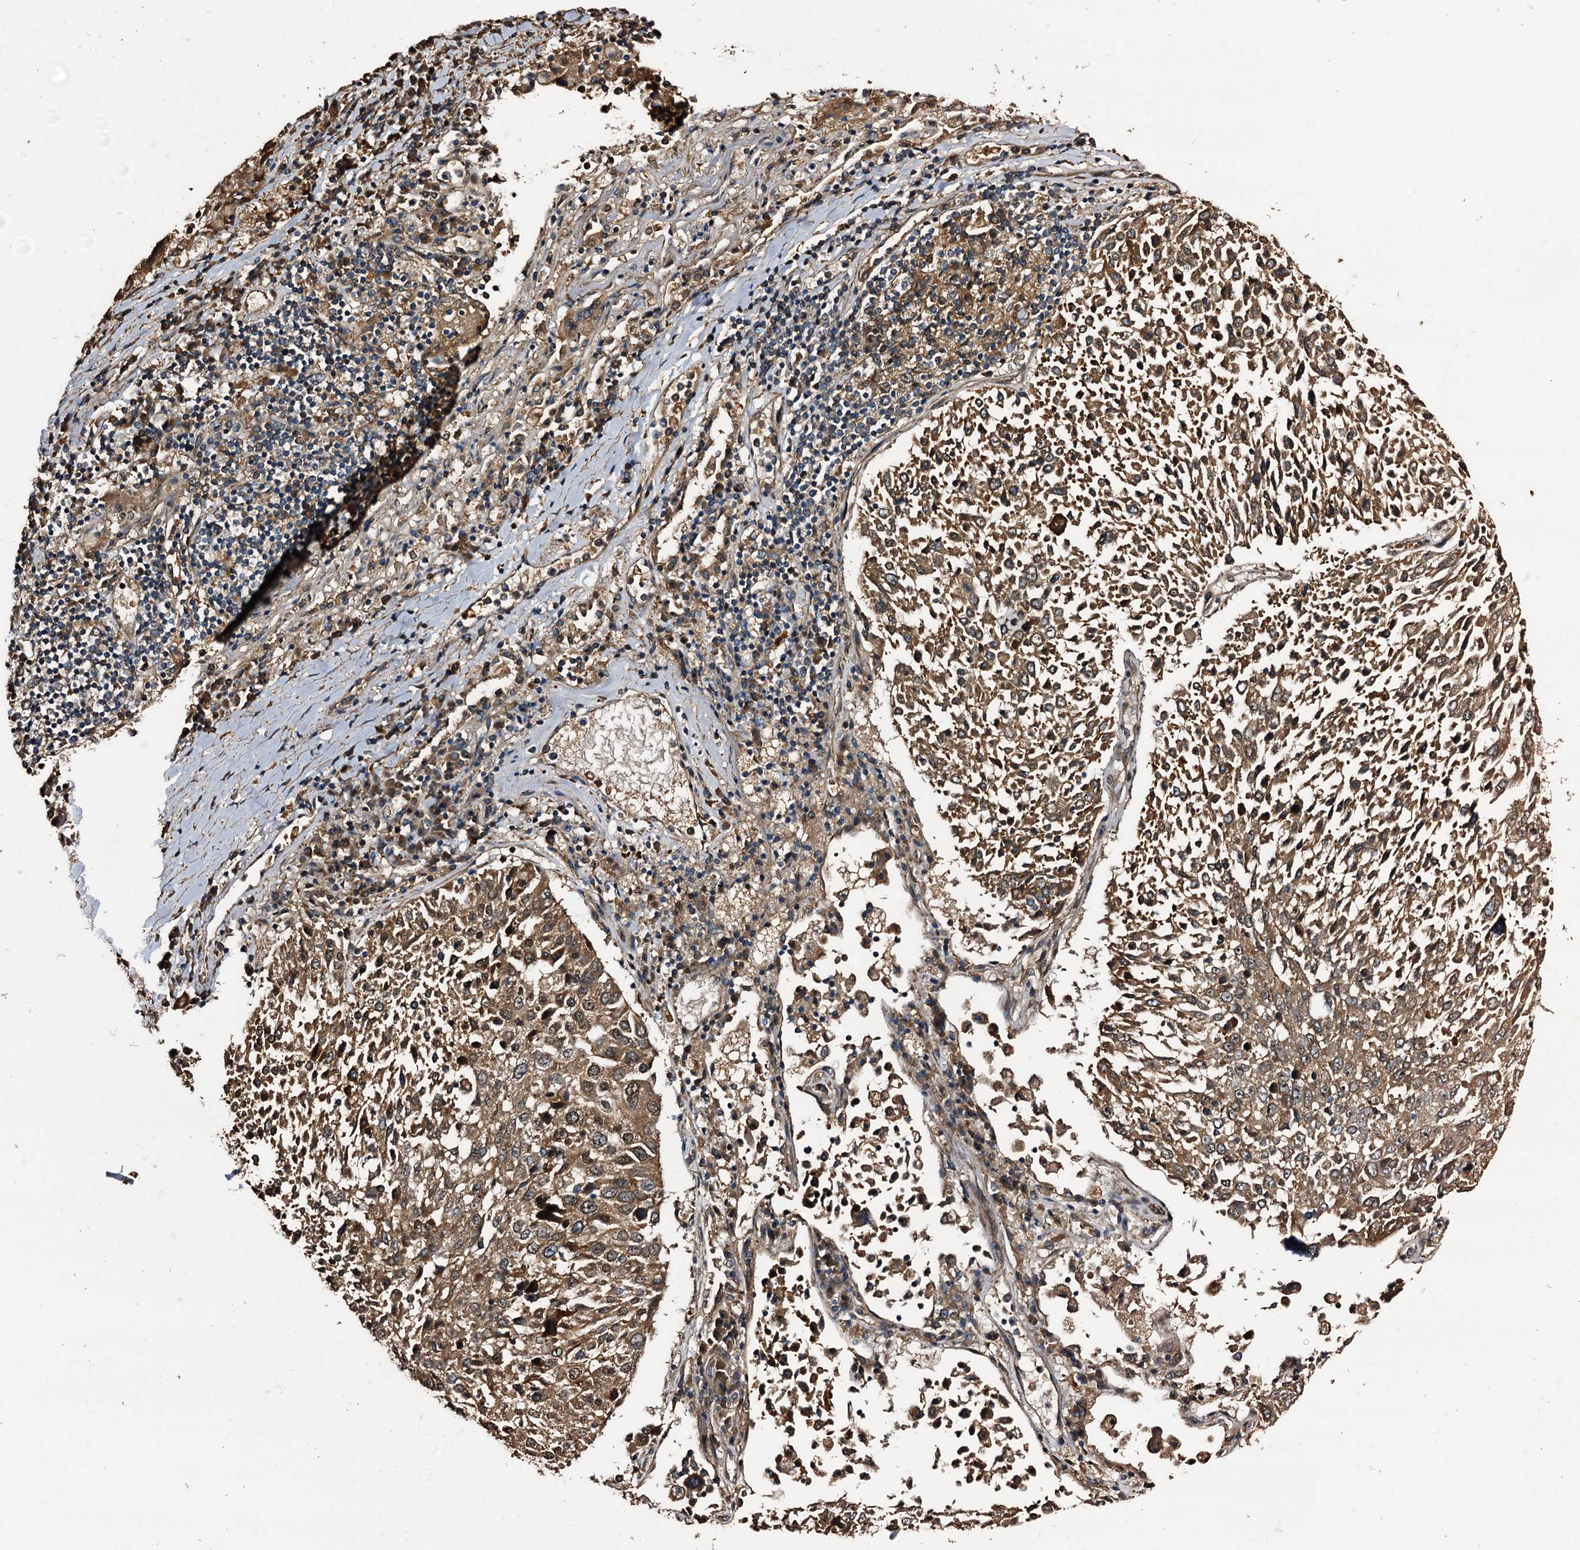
{"staining": {"intensity": "moderate", "quantity": ">75%", "location": "cytoplasmic/membranous"}, "tissue": "lung cancer", "cell_type": "Tumor cells", "image_type": "cancer", "snomed": [{"axis": "morphology", "description": "Squamous cell carcinoma, NOS"}, {"axis": "topography", "description": "Lung"}], "caption": "Immunohistochemical staining of lung cancer displays moderate cytoplasmic/membranous protein expression in approximately >75% of tumor cells.", "gene": "PEX5", "patient": {"sex": "male", "age": 65}}